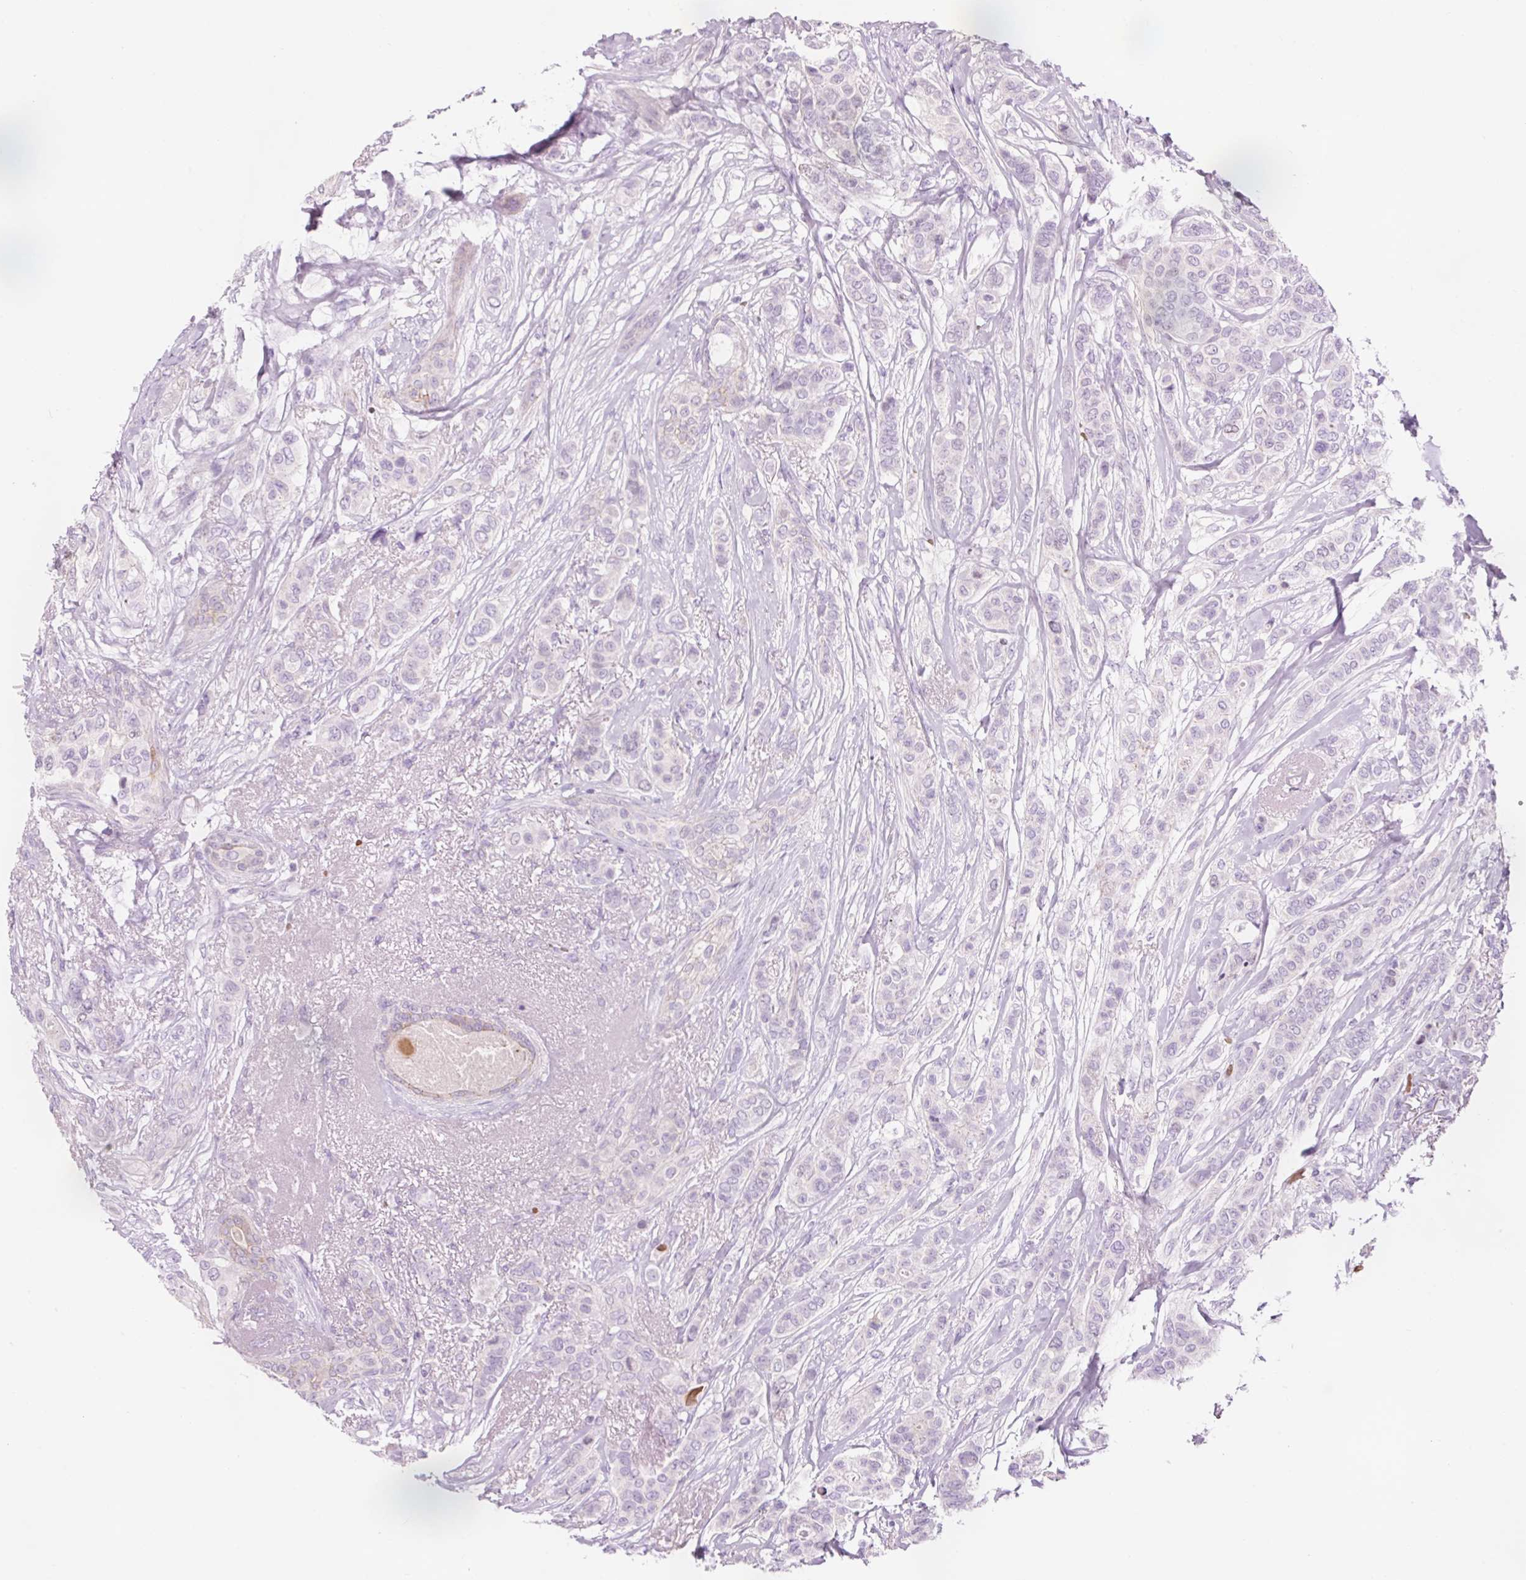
{"staining": {"intensity": "negative", "quantity": "none", "location": "none"}, "tissue": "breast cancer", "cell_type": "Tumor cells", "image_type": "cancer", "snomed": [{"axis": "morphology", "description": "Lobular carcinoma"}, {"axis": "topography", "description": "Breast"}], "caption": "This is an immunohistochemistry (IHC) photomicrograph of breast cancer. There is no expression in tumor cells.", "gene": "DHRS11", "patient": {"sex": "female", "age": 51}}